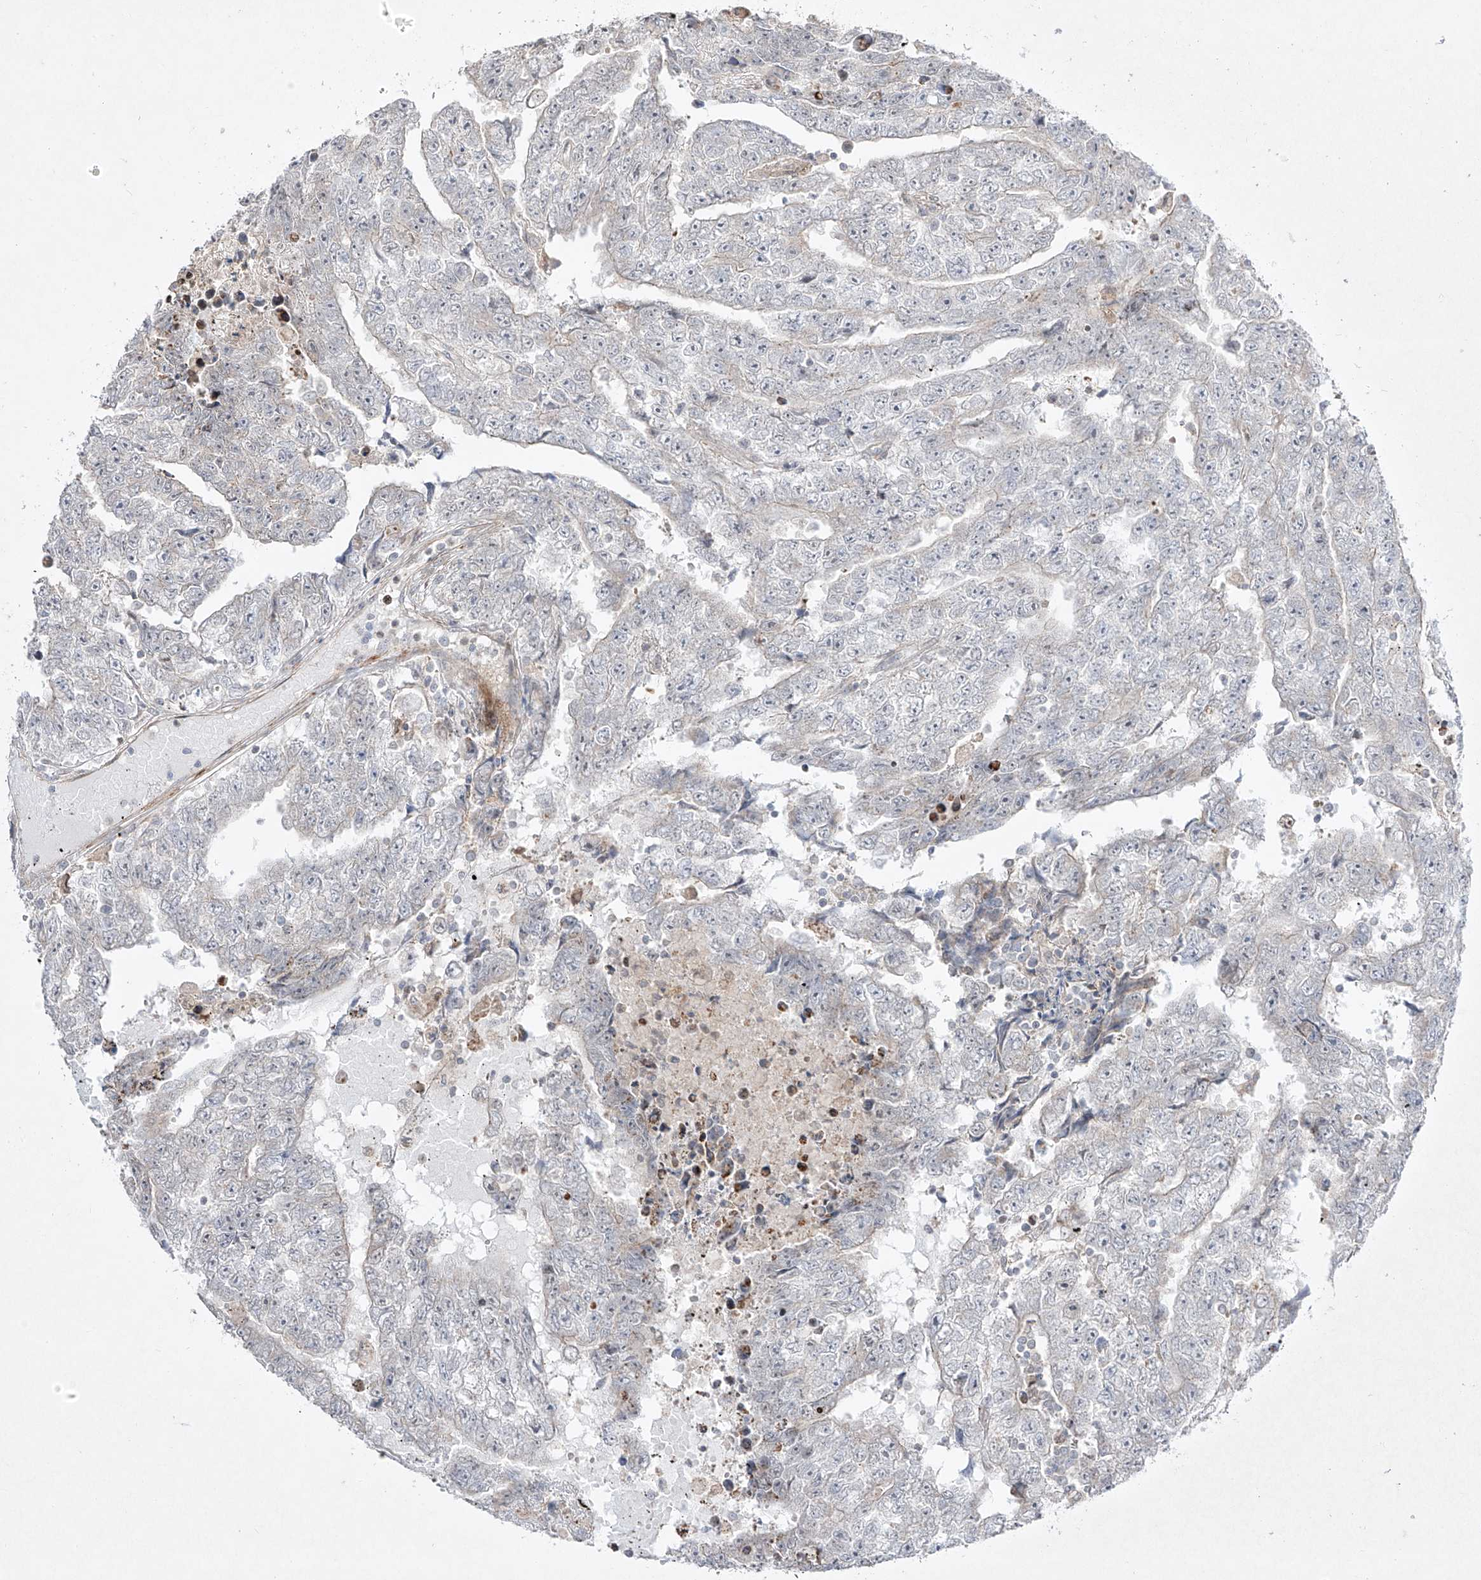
{"staining": {"intensity": "negative", "quantity": "none", "location": "none"}, "tissue": "testis cancer", "cell_type": "Tumor cells", "image_type": "cancer", "snomed": [{"axis": "morphology", "description": "Carcinoma, Embryonal, NOS"}, {"axis": "topography", "description": "Testis"}], "caption": "Tumor cells show no significant positivity in testis cancer (embryonal carcinoma). (DAB (3,3'-diaminobenzidine) IHC, high magnification).", "gene": "KDM1B", "patient": {"sex": "male", "age": 25}}